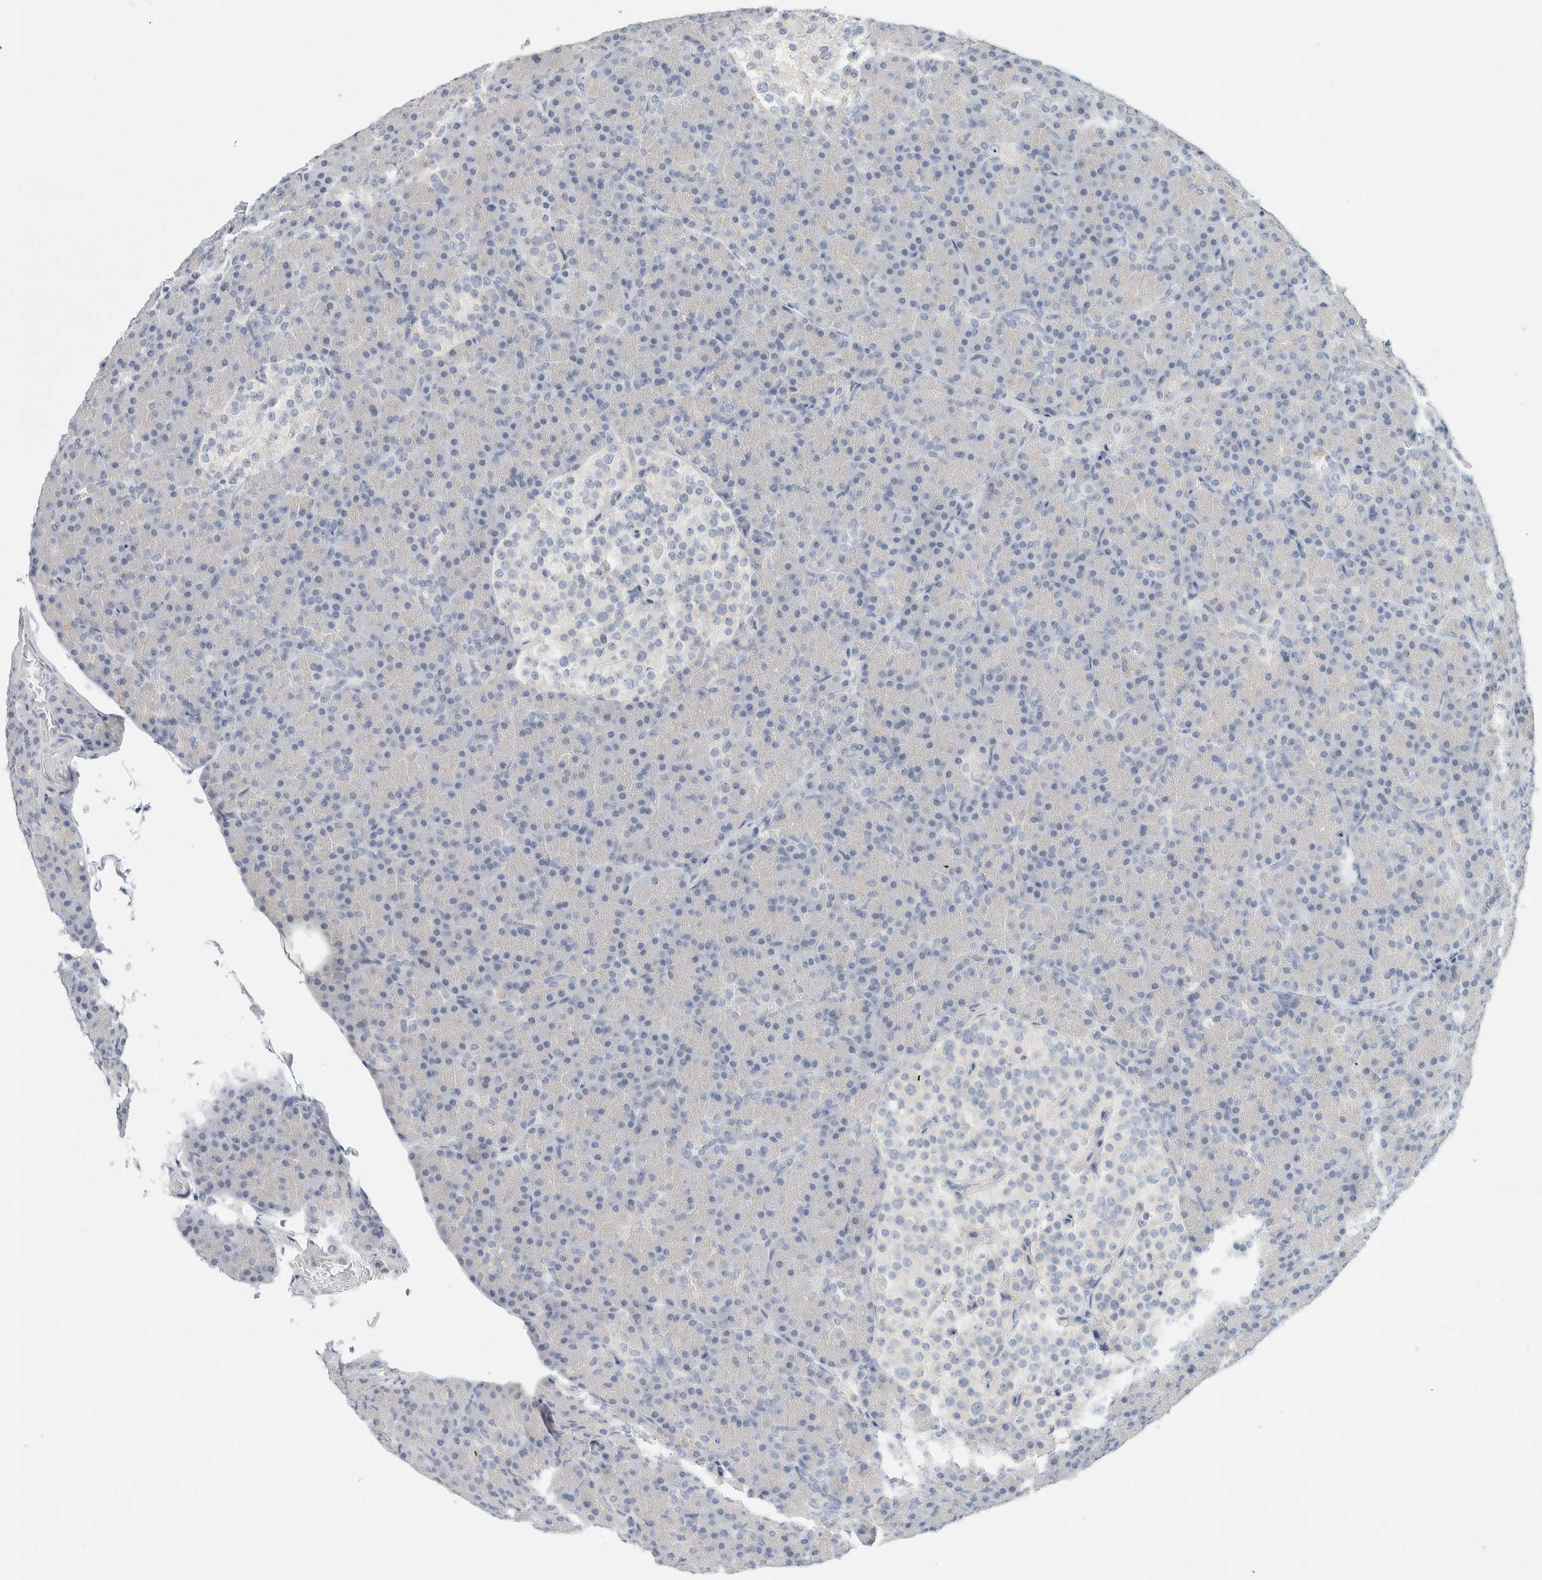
{"staining": {"intensity": "negative", "quantity": "none", "location": "none"}, "tissue": "pancreas", "cell_type": "Exocrine glandular cells", "image_type": "normal", "snomed": [{"axis": "morphology", "description": "Normal tissue, NOS"}, {"axis": "topography", "description": "Pancreas"}], "caption": "An image of pancreas stained for a protein displays no brown staining in exocrine glandular cells. Nuclei are stained in blue.", "gene": "ALOX12B", "patient": {"sex": "female", "age": 43}}